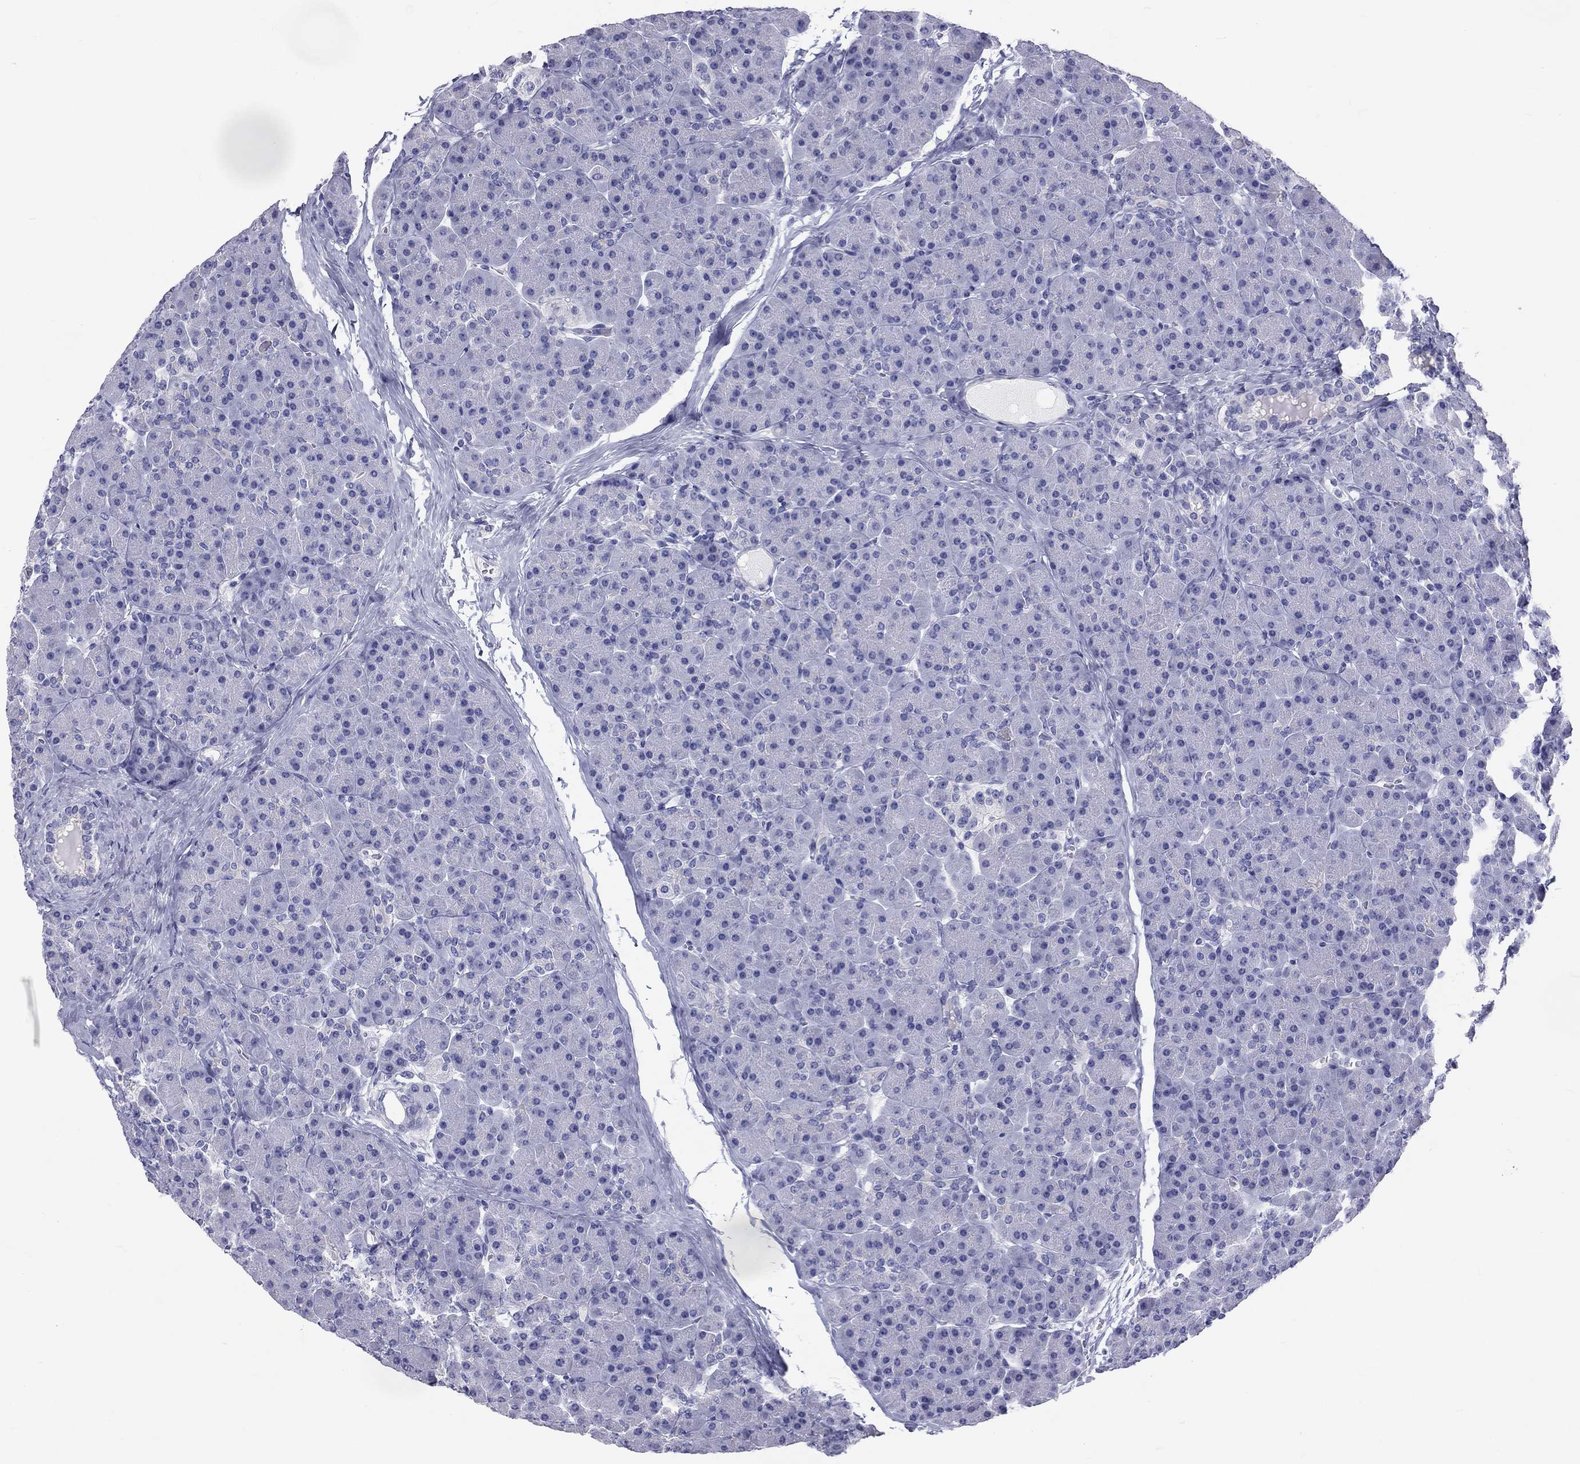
{"staining": {"intensity": "negative", "quantity": "none", "location": "none"}, "tissue": "pancreas", "cell_type": "Exocrine glandular cells", "image_type": "normal", "snomed": [{"axis": "morphology", "description": "Normal tissue, NOS"}, {"axis": "topography", "description": "Pancreas"}], "caption": "There is no significant positivity in exocrine glandular cells of pancreas. Brightfield microscopy of immunohistochemistry (IHC) stained with DAB (brown) and hematoxylin (blue), captured at high magnification.", "gene": "DNALI1", "patient": {"sex": "female", "age": 44}}